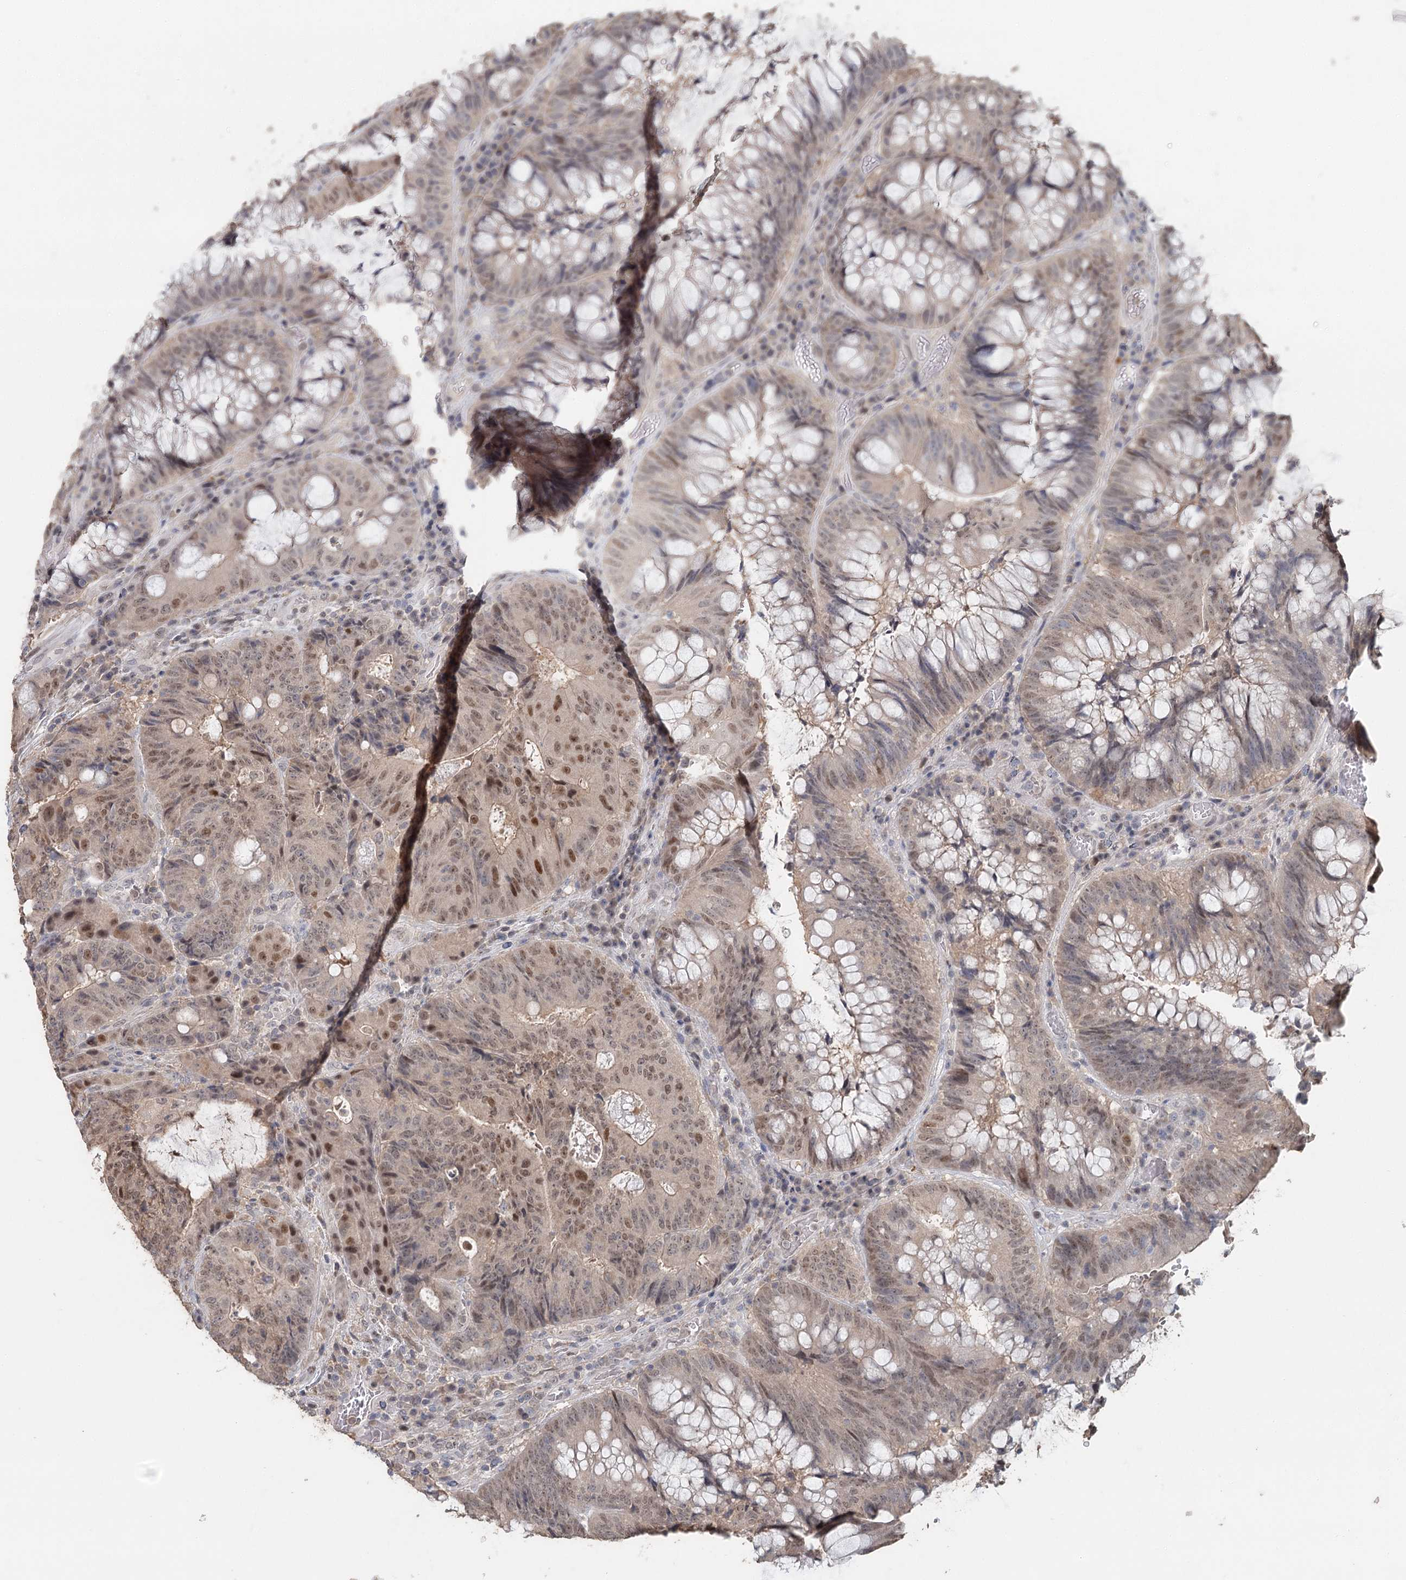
{"staining": {"intensity": "moderate", "quantity": "<25%", "location": "nuclear"}, "tissue": "colorectal cancer", "cell_type": "Tumor cells", "image_type": "cancer", "snomed": [{"axis": "morphology", "description": "Adenocarcinoma, NOS"}, {"axis": "topography", "description": "Rectum"}], "caption": "Immunohistochemical staining of human adenocarcinoma (colorectal) displays low levels of moderate nuclear protein staining in approximately <25% of tumor cells. (brown staining indicates protein expression, while blue staining denotes nuclei).", "gene": "ADK", "patient": {"sex": "male", "age": 69}}